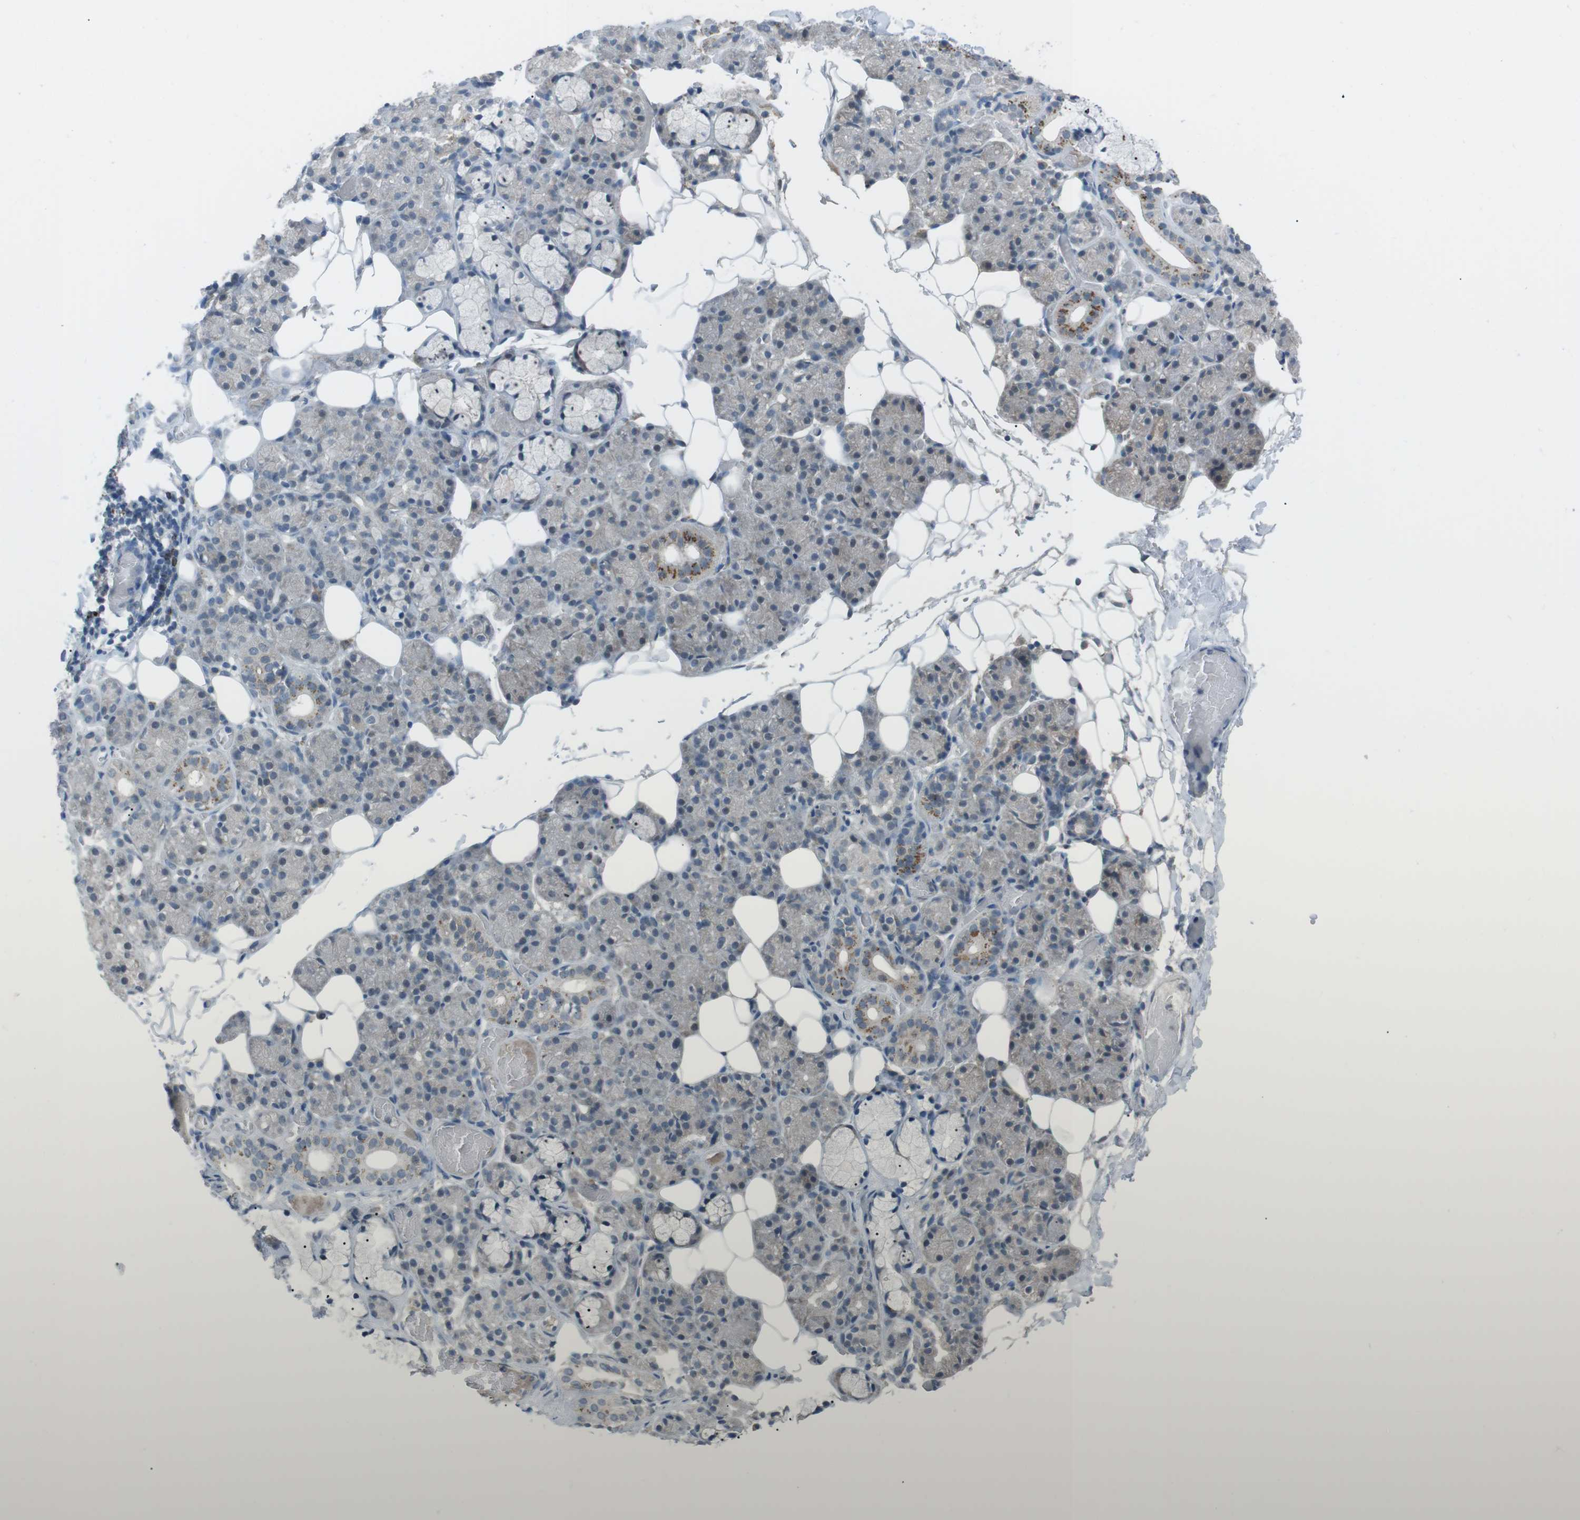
{"staining": {"intensity": "moderate", "quantity": "<25%", "location": "cytoplasmic/membranous"}, "tissue": "salivary gland", "cell_type": "Glandular cells", "image_type": "normal", "snomed": [{"axis": "morphology", "description": "Normal tissue, NOS"}, {"axis": "topography", "description": "Salivary gland"}], "caption": "IHC photomicrograph of normal salivary gland stained for a protein (brown), which reveals low levels of moderate cytoplasmic/membranous expression in approximately <25% of glandular cells.", "gene": "FCRLA", "patient": {"sex": "male", "age": 63}}